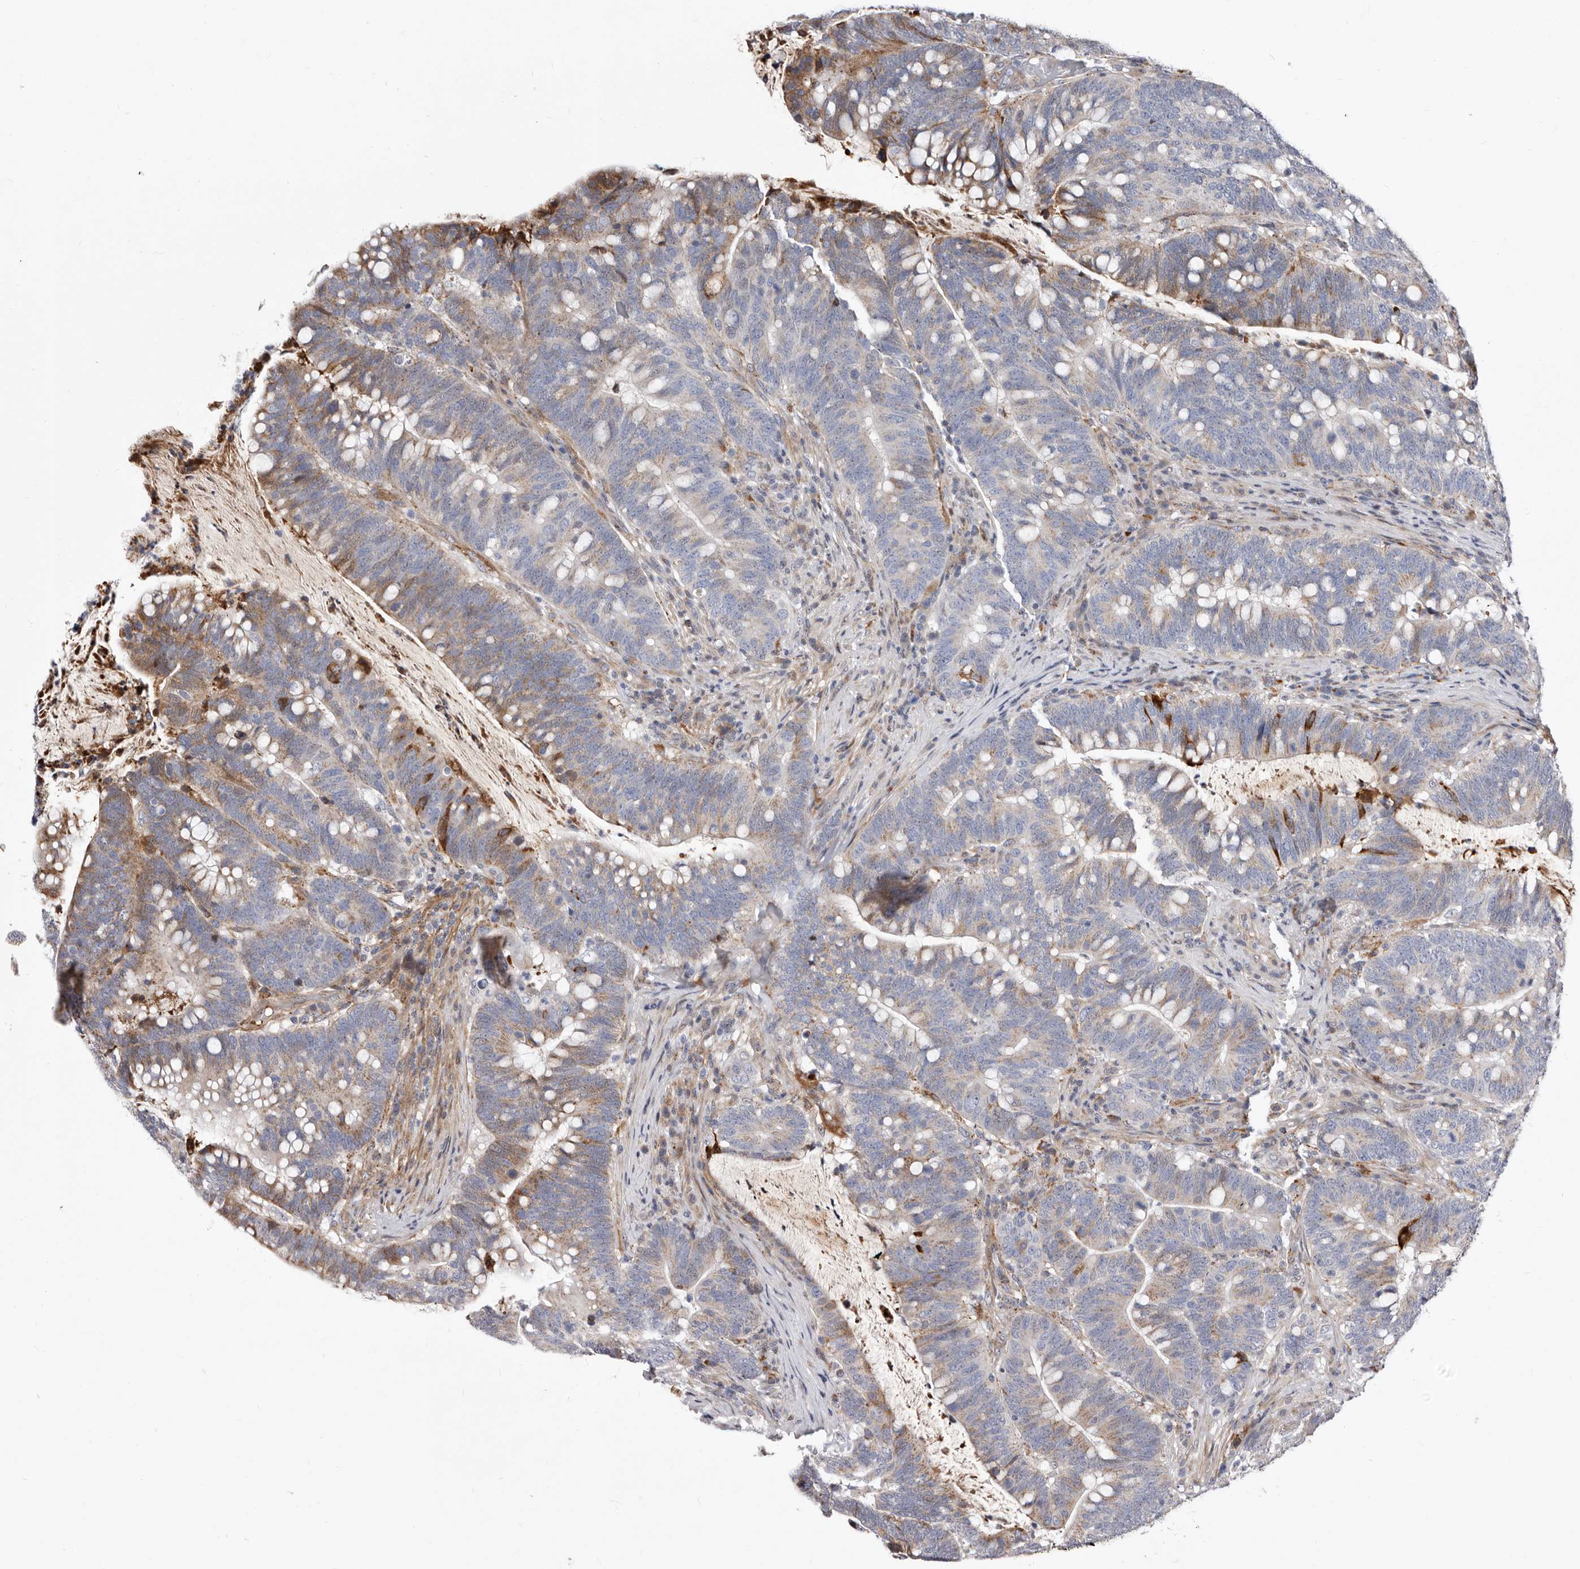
{"staining": {"intensity": "moderate", "quantity": "<25%", "location": "cytoplasmic/membranous"}, "tissue": "colorectal cancer", "cell_type": "Tumor cells", "image_type": "cancer", "snomed": [{"axis": "morphology", "description": "Adenocarcinoma, NOS"}, {"axis": "topography", "description": "Colon"}], "caption": "Immunohistochemistry of colorectal cancer displays low levels of moderate cytoplasmic/membranous positivity in approximately <25% of tumor cells.", "gene": "NUBPL", "patient": {"sex": "female", "age": 66}}